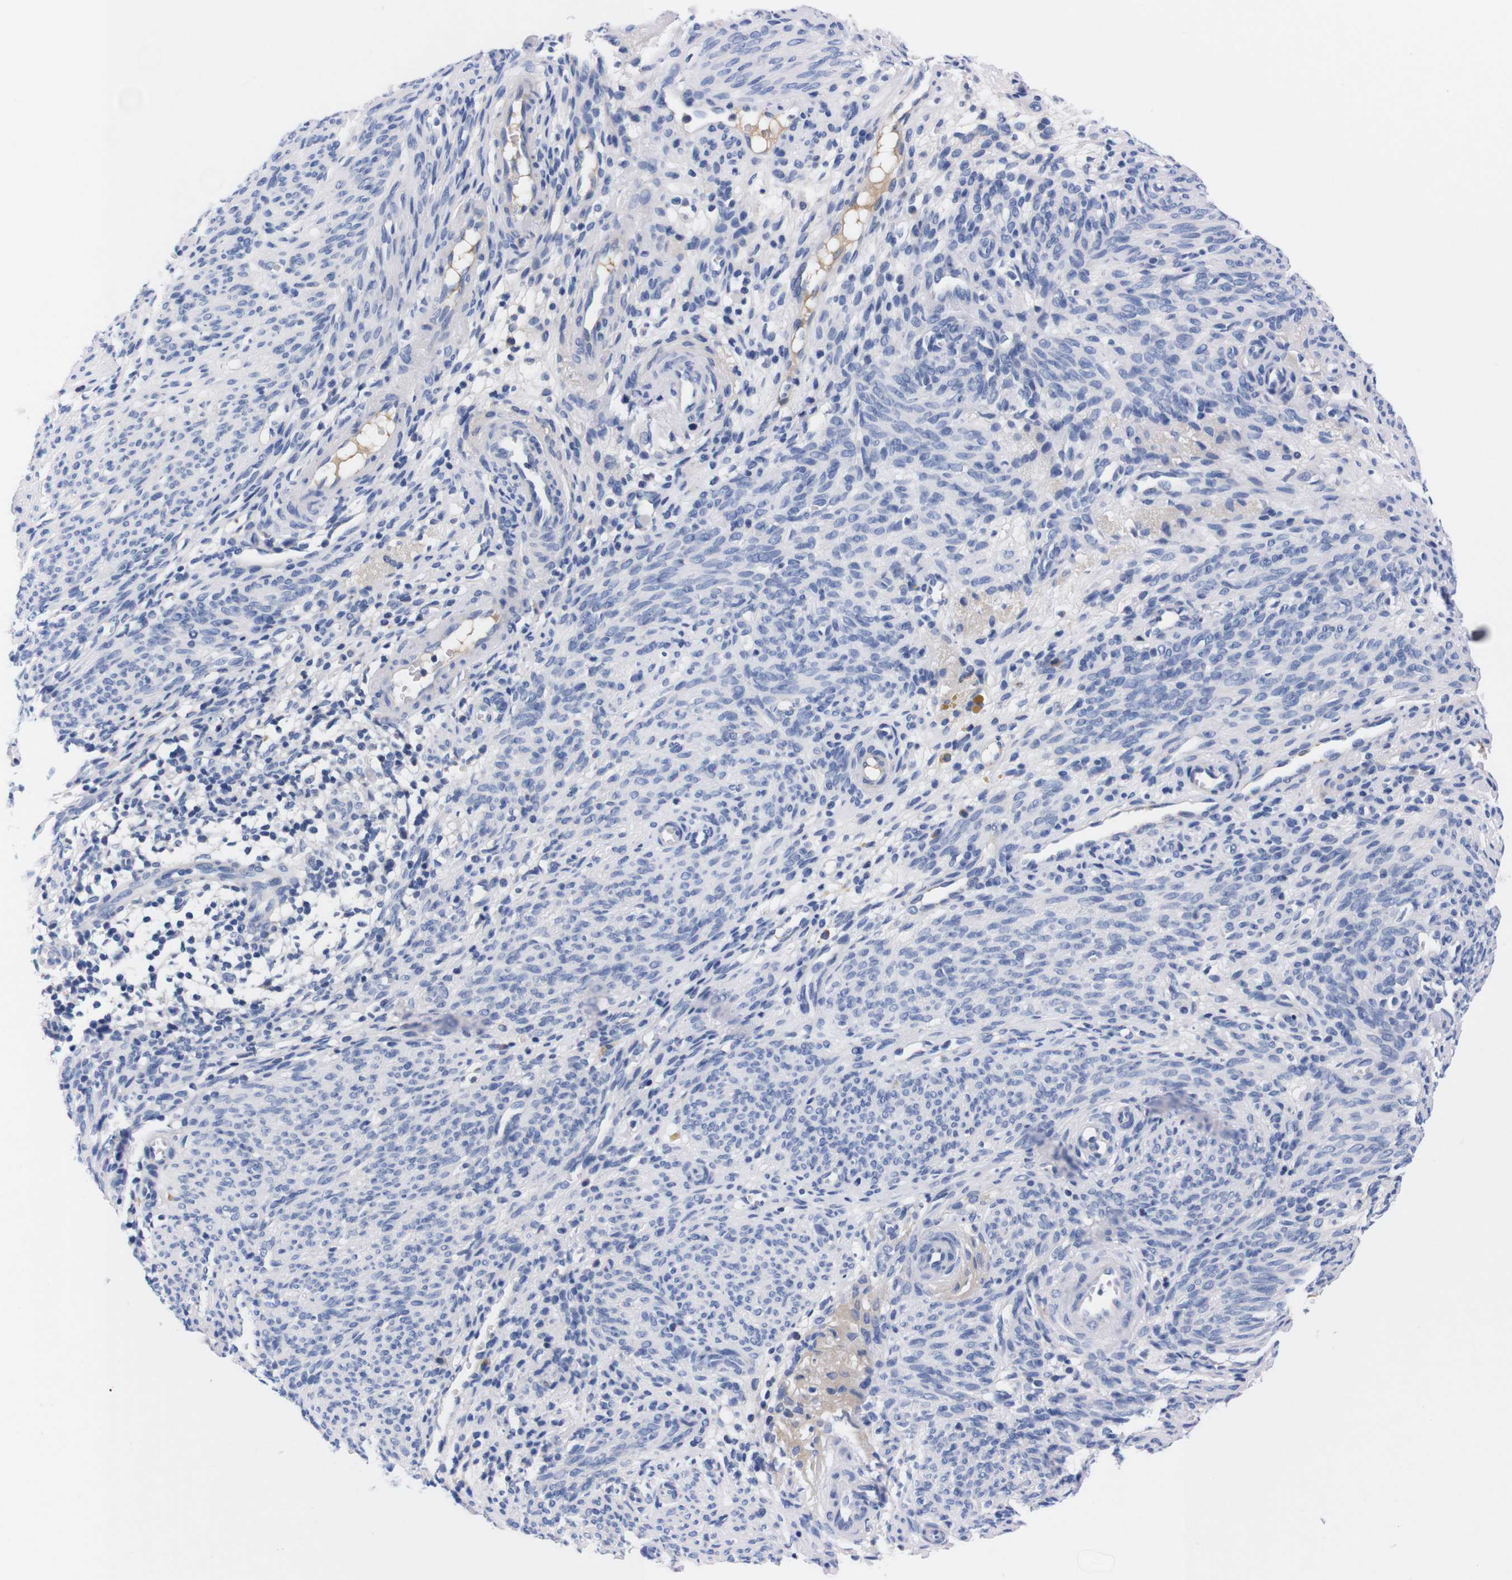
{"staining": {"intensity": "negative", "quantity": "none", "location": "none"}, "tissue": "endometrium", "cell_type": "Cells in endometrial stroma", "image_type": "normal", "snomed": [{"axis": "morphology", "description": "Normal tissue, NOS"}, {"axis": "morphology", "description": "Adenocarcinoma, NOS"}, {"axis": "topography", "description": "Endometrium"}, {"axis": "topography", "description": "Ovary"}], "caption": "IHC of unremarkable endometrium reveals no positivity in cells in endometrial stroma. Nuclei are stained in blue.", "gene": "FAM210A", "patient": {"sex": "female", "age": 68}}